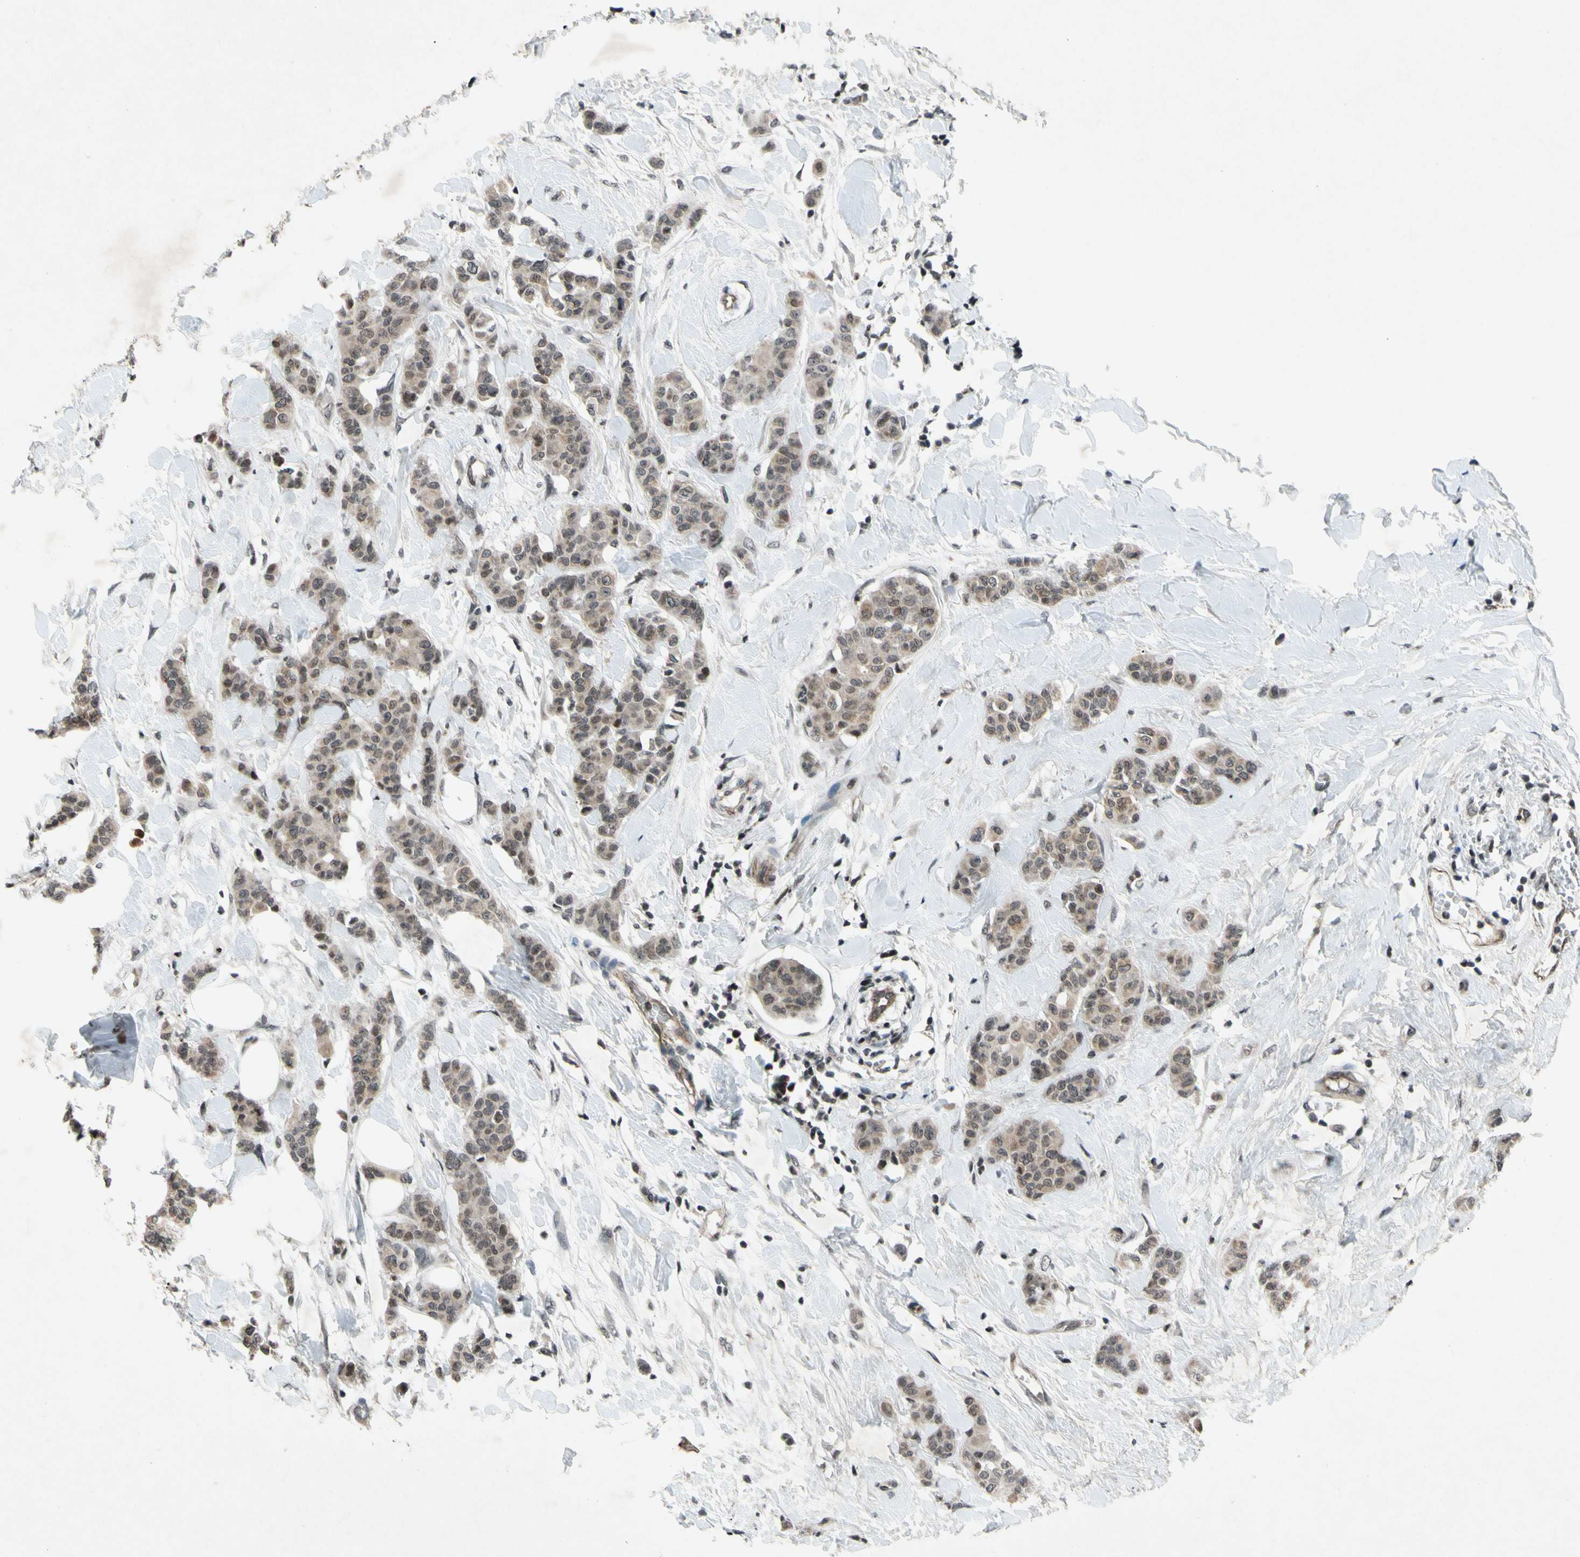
{"staining": {"intensity": "weak", "quantity": "25%-75%", "location": "cytoplasmic/membranous,nuclear"}, "tissue": "breast cancer", "cell_type": "Tumor cells", "image_type": "cancer", "snomed": [{"axis": "morphology", "description": "Normal tissue, NOS"}, {"axis": "morphology", "description": "Duct carcinoma"}, {"axis": "topography", "description": "Breast"}], "caption": "The image exhibits staining of breast cancer, revealing weak cytoplasmic/membranous and nuclear protein expression (brown color) within tumor cells. The staining was performed using DAB to visualize the protein expression in brown, while the nuclei were stained in blue with hematoxylin (Magnification: 20x).", "gene": "XPO1", "patient": {"sex": "female", "age": 40}}